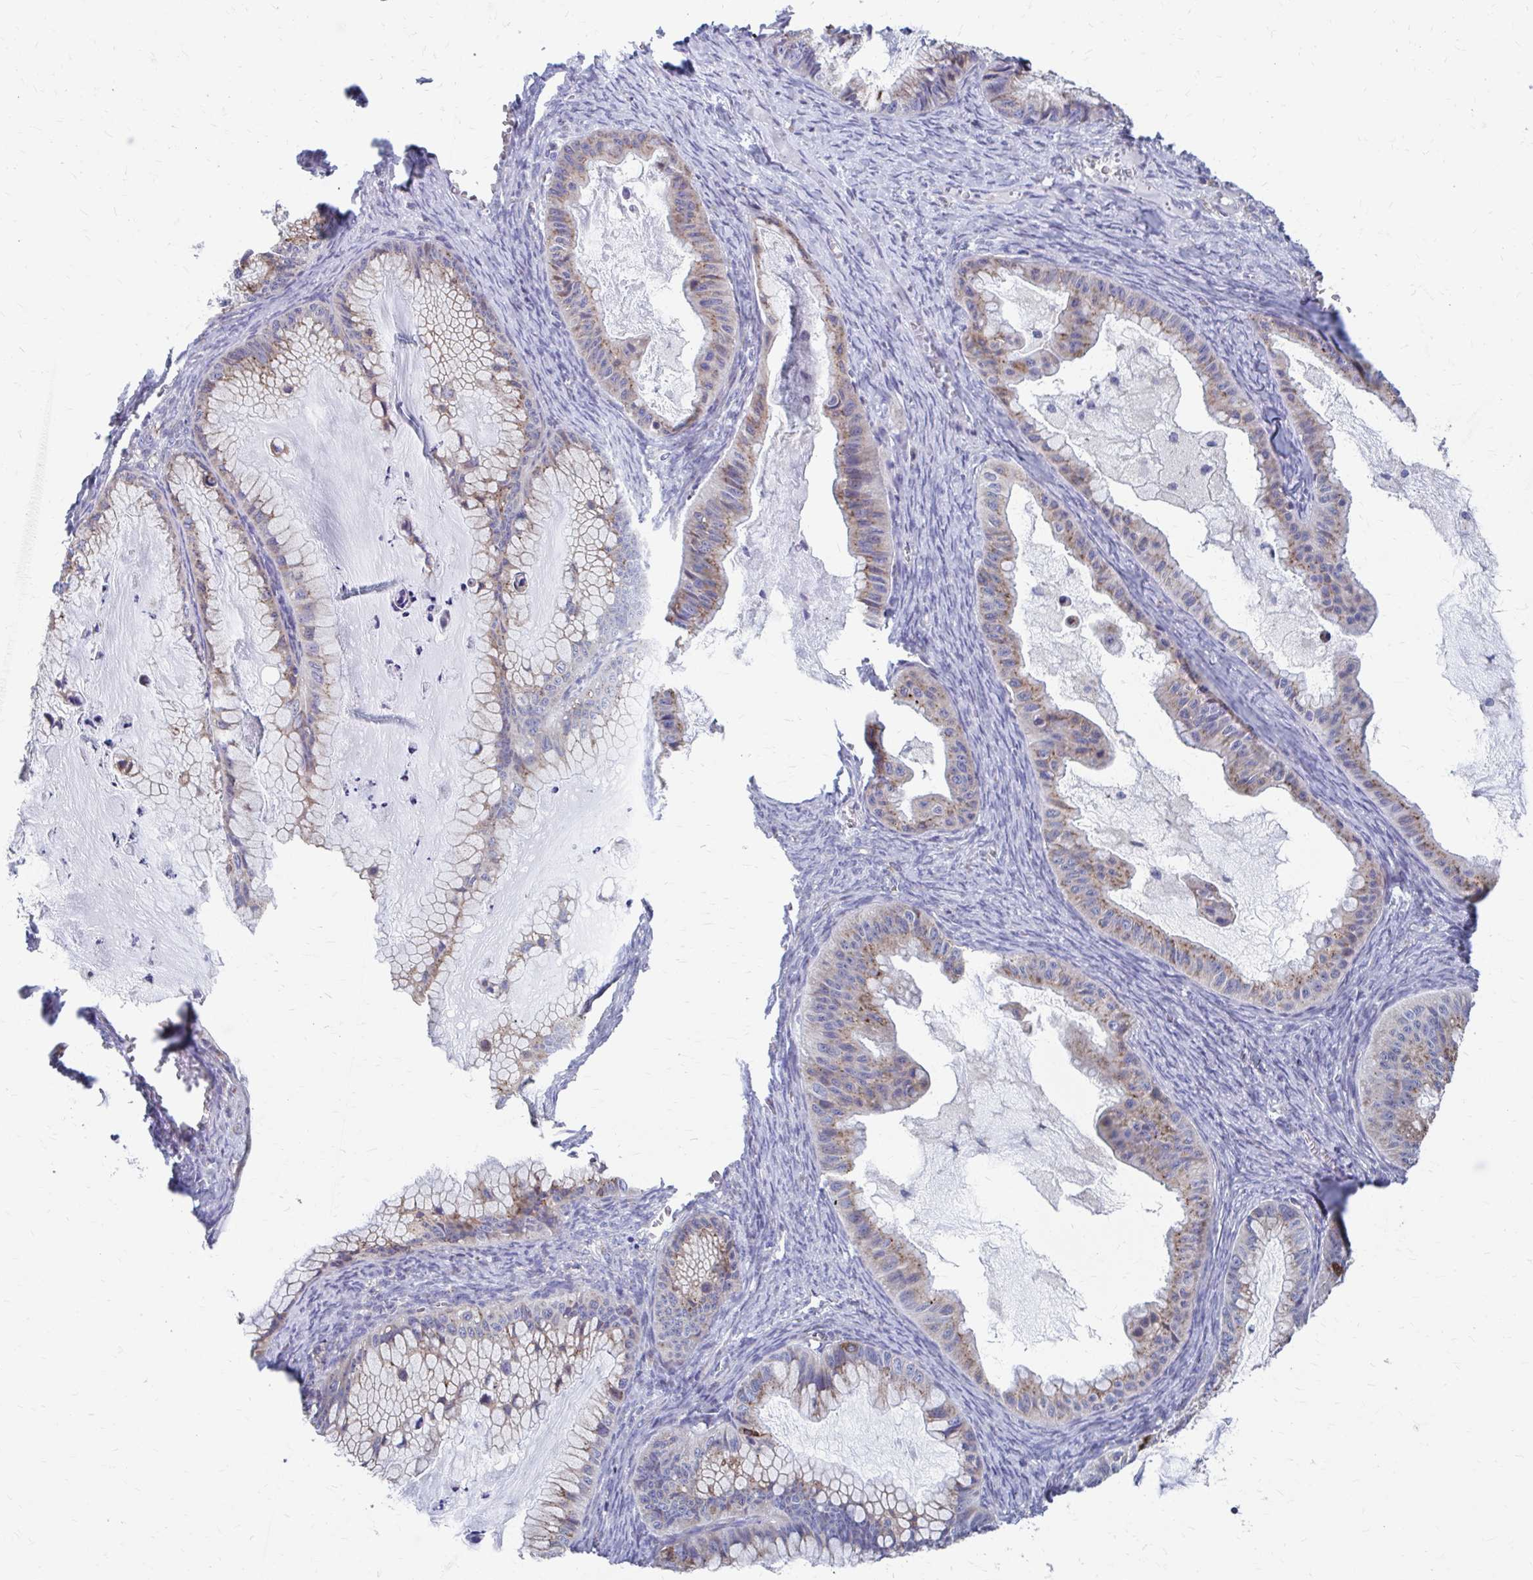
{"staining": {"intensity": "weak", "quantity": "<25%", "location": "cytoplasmic/membranous"}, "tissue": "ovarian cancer", "cell_type": "Tumor cells", "image_type": "cancer", "snomed": [{"axis": "morphology", "description": "Cystadenocarcinoma, mucinous, NOS"}, {"axis": "topography", "description": "Ovary"}], "caption": "High power microscopy photomicrograph of an immunohistochemistry image of mucinous cystadenocarcinoma (ovarian), revealing no significant positivity in tumor cells. Nuclei are stained in blue.", "gene": "FKBP2", "patient": {"sex": "female", "age": 72}}